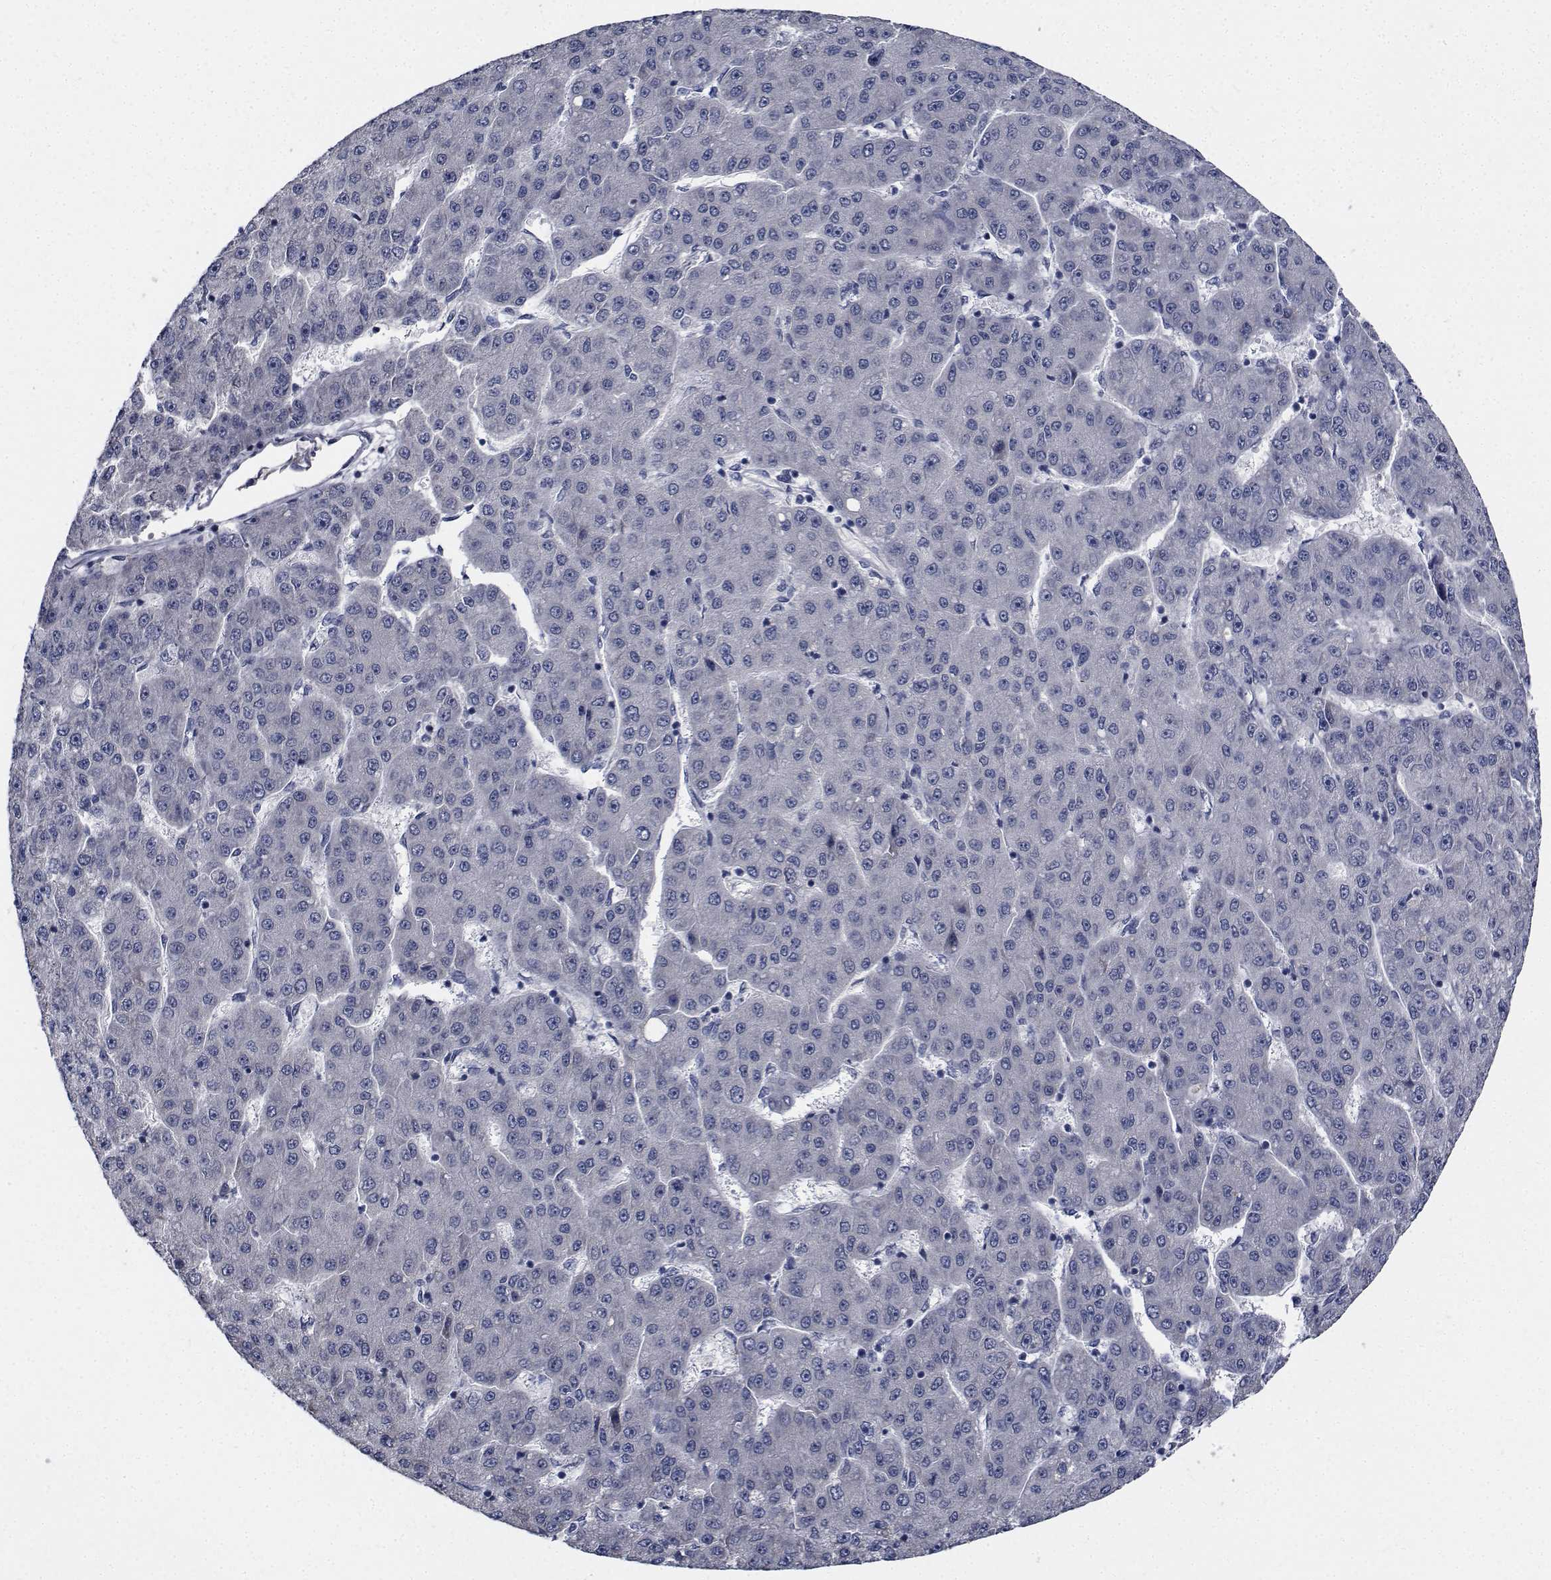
{"staining": {"intensity": "negative", "quantity": "none", "location": "none"}, "tissue": "liver cancer", "cell_type": "Tumor cells", "image_type": "cancer", "snomed": [{"axis": "morphology", "description": "Carcinoma, Hepatocellular, NOS"}, {"axis": "topography", "description": "Liver"}], "caption": "This is a image of immunohistochemistry (IHC) staining of liver hepatocellular carcinoma, which shows no positivity in tumor cells. (DAB (3,3'-diaminobenzidine) immunohistochemistry, high magnification).", "gene": "TTBK1", "patient": {"sex": "male", "age": 67}}